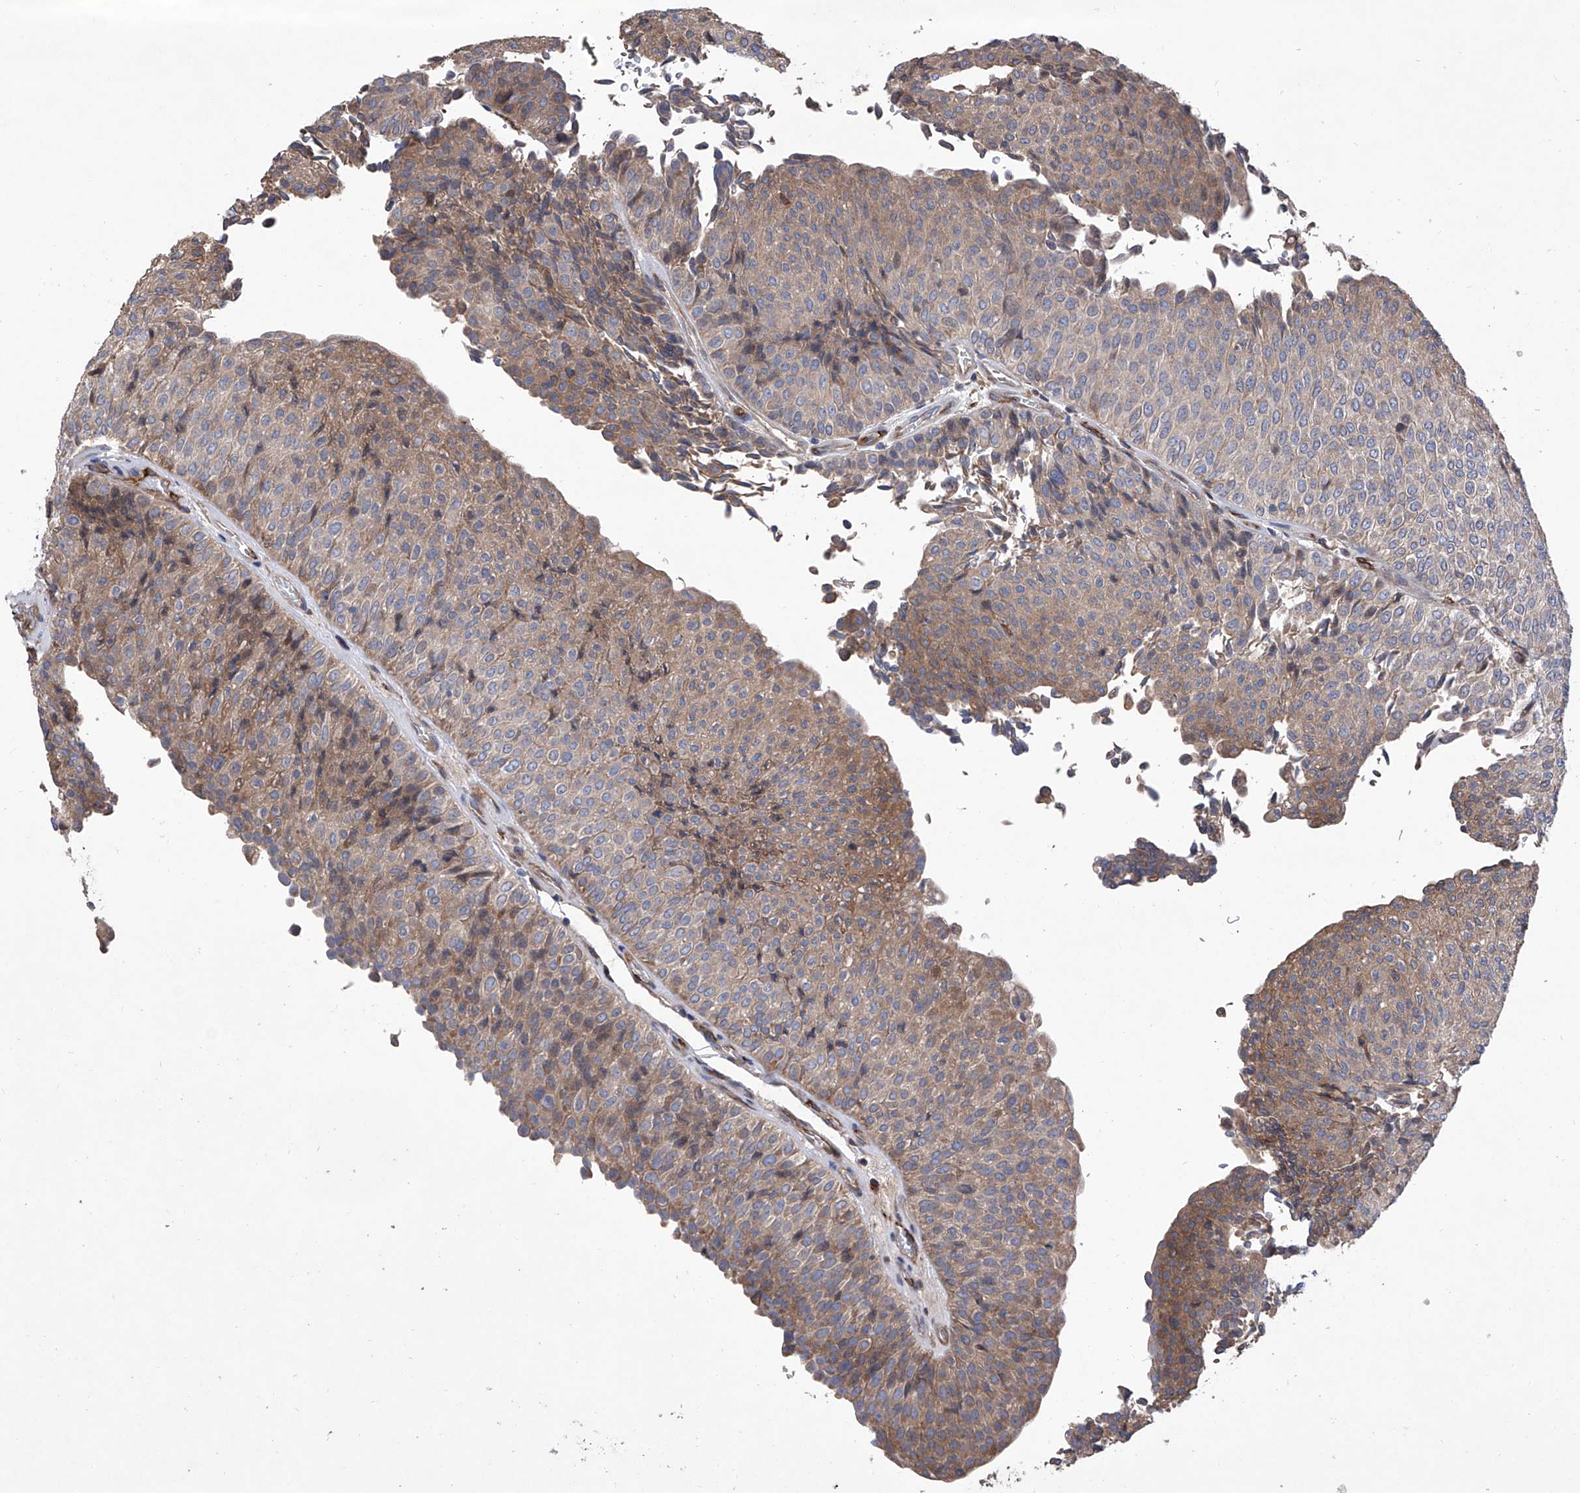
{"staining": {"intensity": "moderate", "quantity": "25%-75%", "location": "cytoplasmic/membranous"}, "tissue": "urothelial cancer", "cell_type": "Tumor cells", "image_type": "cancer", "snomed": [{"axis": "morphology", "description": "Urothelial carcinoma, Low grade"}, {"axis": "topography", "description": "Urinary bladder"}], "caption": "Protein staining of low-grade urothelial carcinoma tissue shows moderate cytoplasmic/membranous positivity in approximately 25%-75% of tumor cells.", "gene": "INPP5B", "patient": {"sex": "male", "age": 78}}